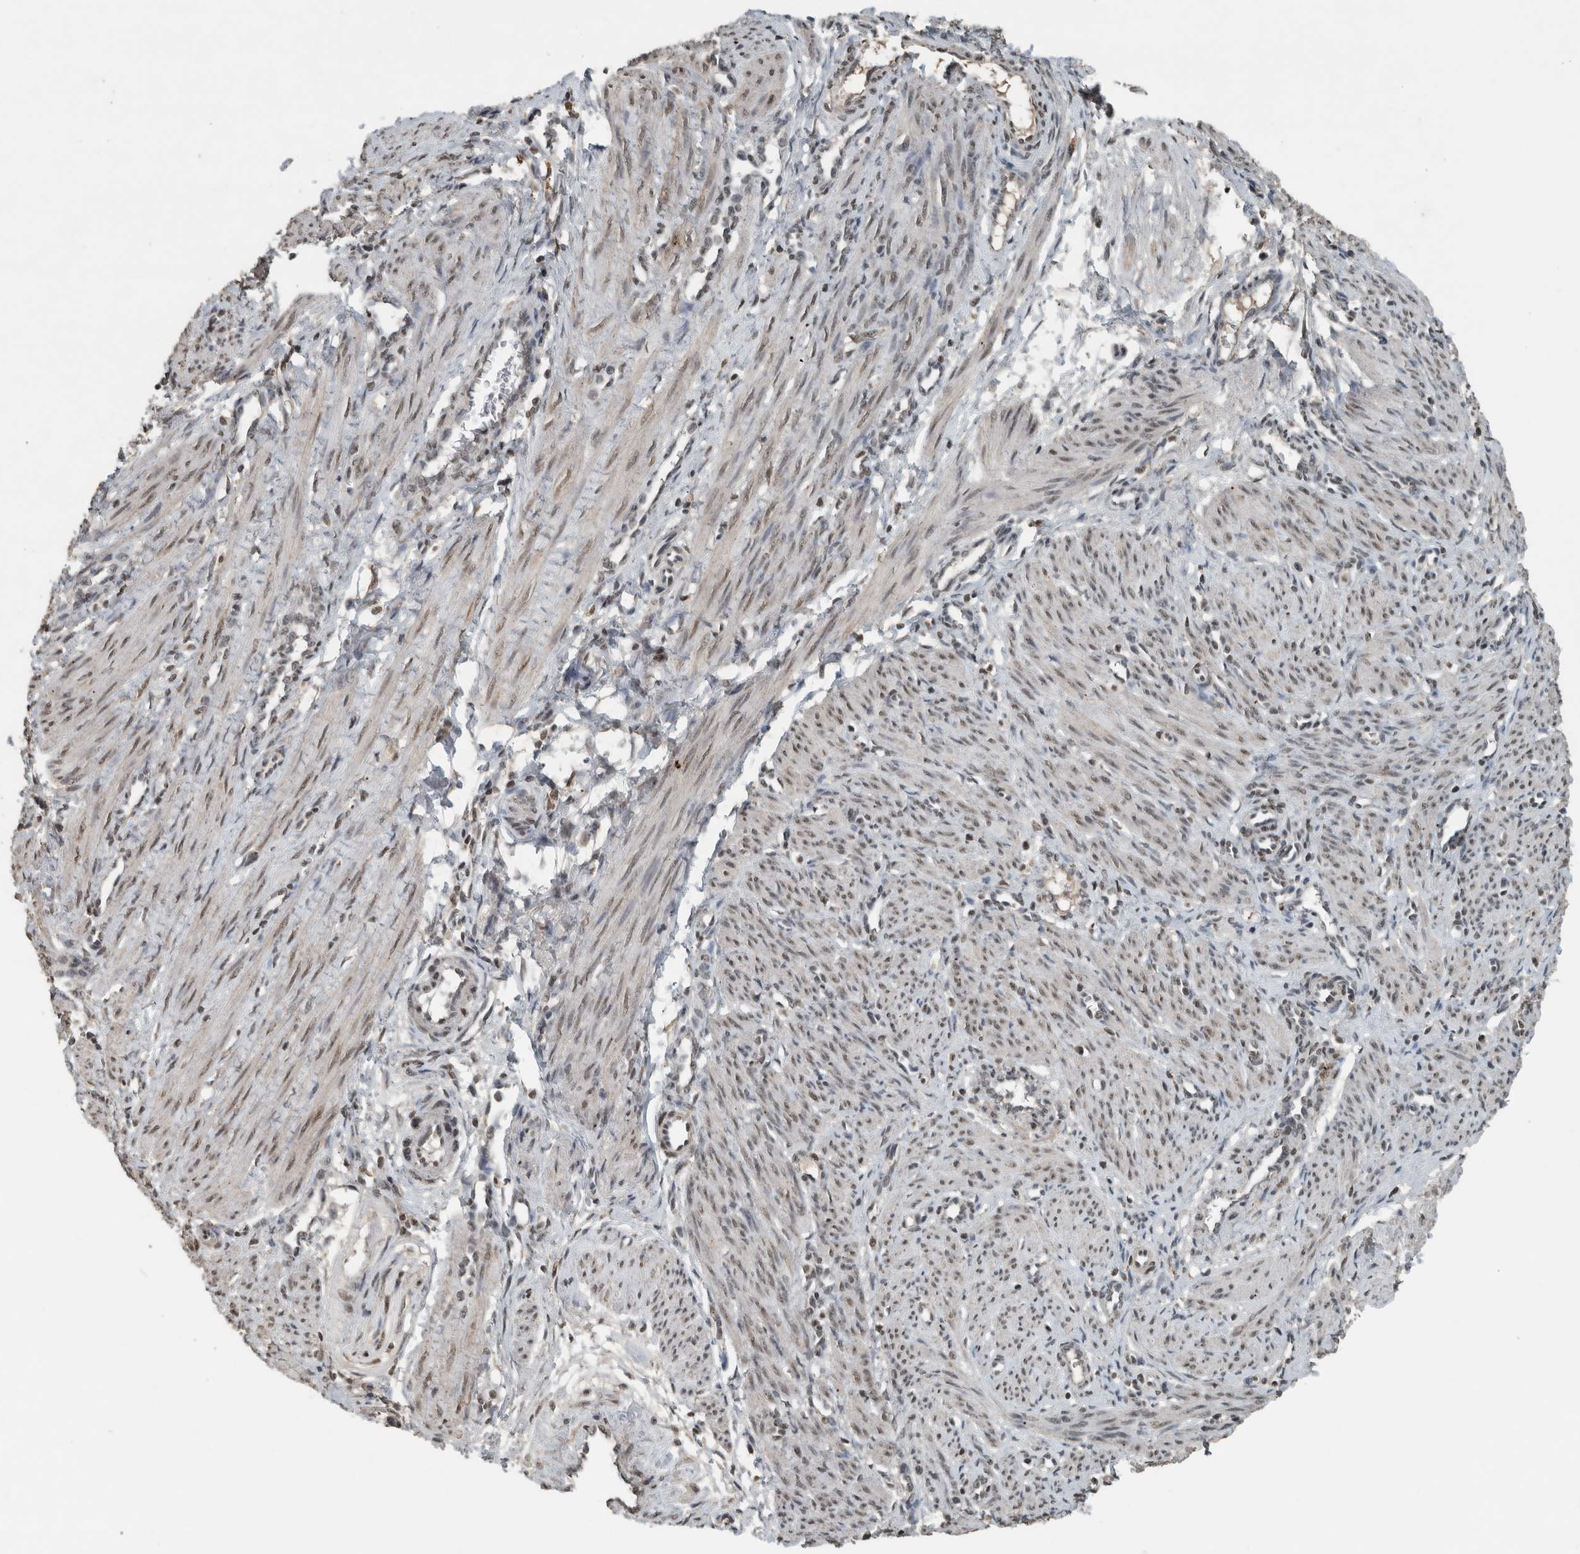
{"staining": {"intensity": "weak", "quantity": ">75%", "location": "nuclear"}, "tissue": "smooth muscle", "cell_type": "Smooth muscle cells", "image_type": "normal", "snomed": [{"axis": "morphology", "description": "Normal tissue, NOS"}, {"axis": "topography", "description": "Endometrium"}], "caption": "This micrograph shows normal smooth muscle stained with immunohistochemistry (IHC) to label a protein in brown. The nuclear of smooth muscle cells show weak positivity for the protein. Nuclei are counter-stained blue.", "gene": "ZNF24", "patient": {"sex": "female", "age": 33}}